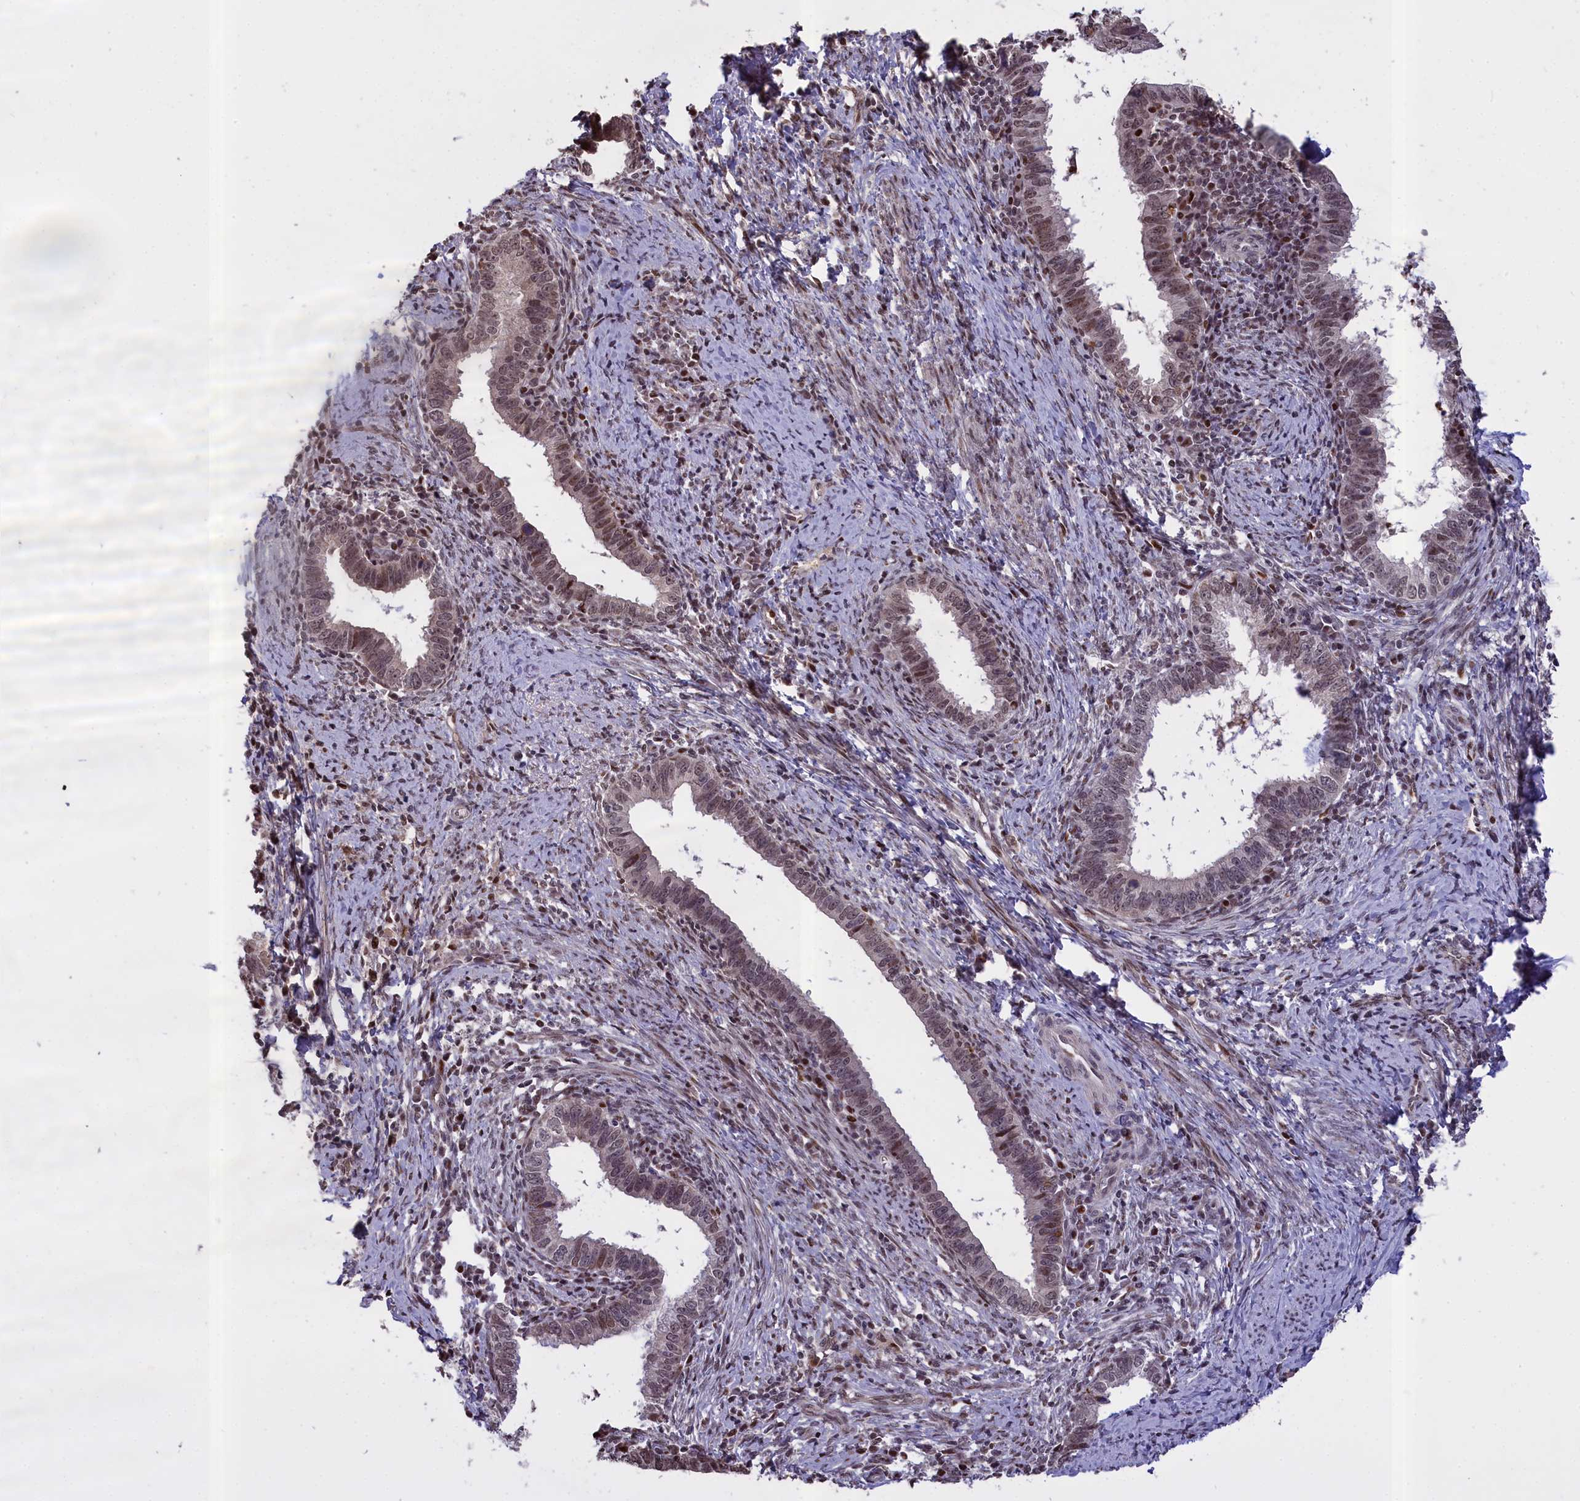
{"staining": {"intensity": "moderate", "quantity": "25%-75%", "location": "nuclear"}, "tissue": "cervical cancer", "cell_type": "Tumor cells", "image_type": "cancer", "snomed": [{"axis": "morphology", "description": "Adenocarcinoma, NOS"}, {"axis": "topography", "description": "Cervix"}], "caption": "Cervical cancer (adenocarcinoma) was stained to show a protein in brown. There is medium levels of moderate nuclear expression in about 25%-75% of tumor cells. Ihc stains the protein in brown and the nuclei are stained blue.", "gene": "RELB", "patient": {"sex": "female", "age": 36}}